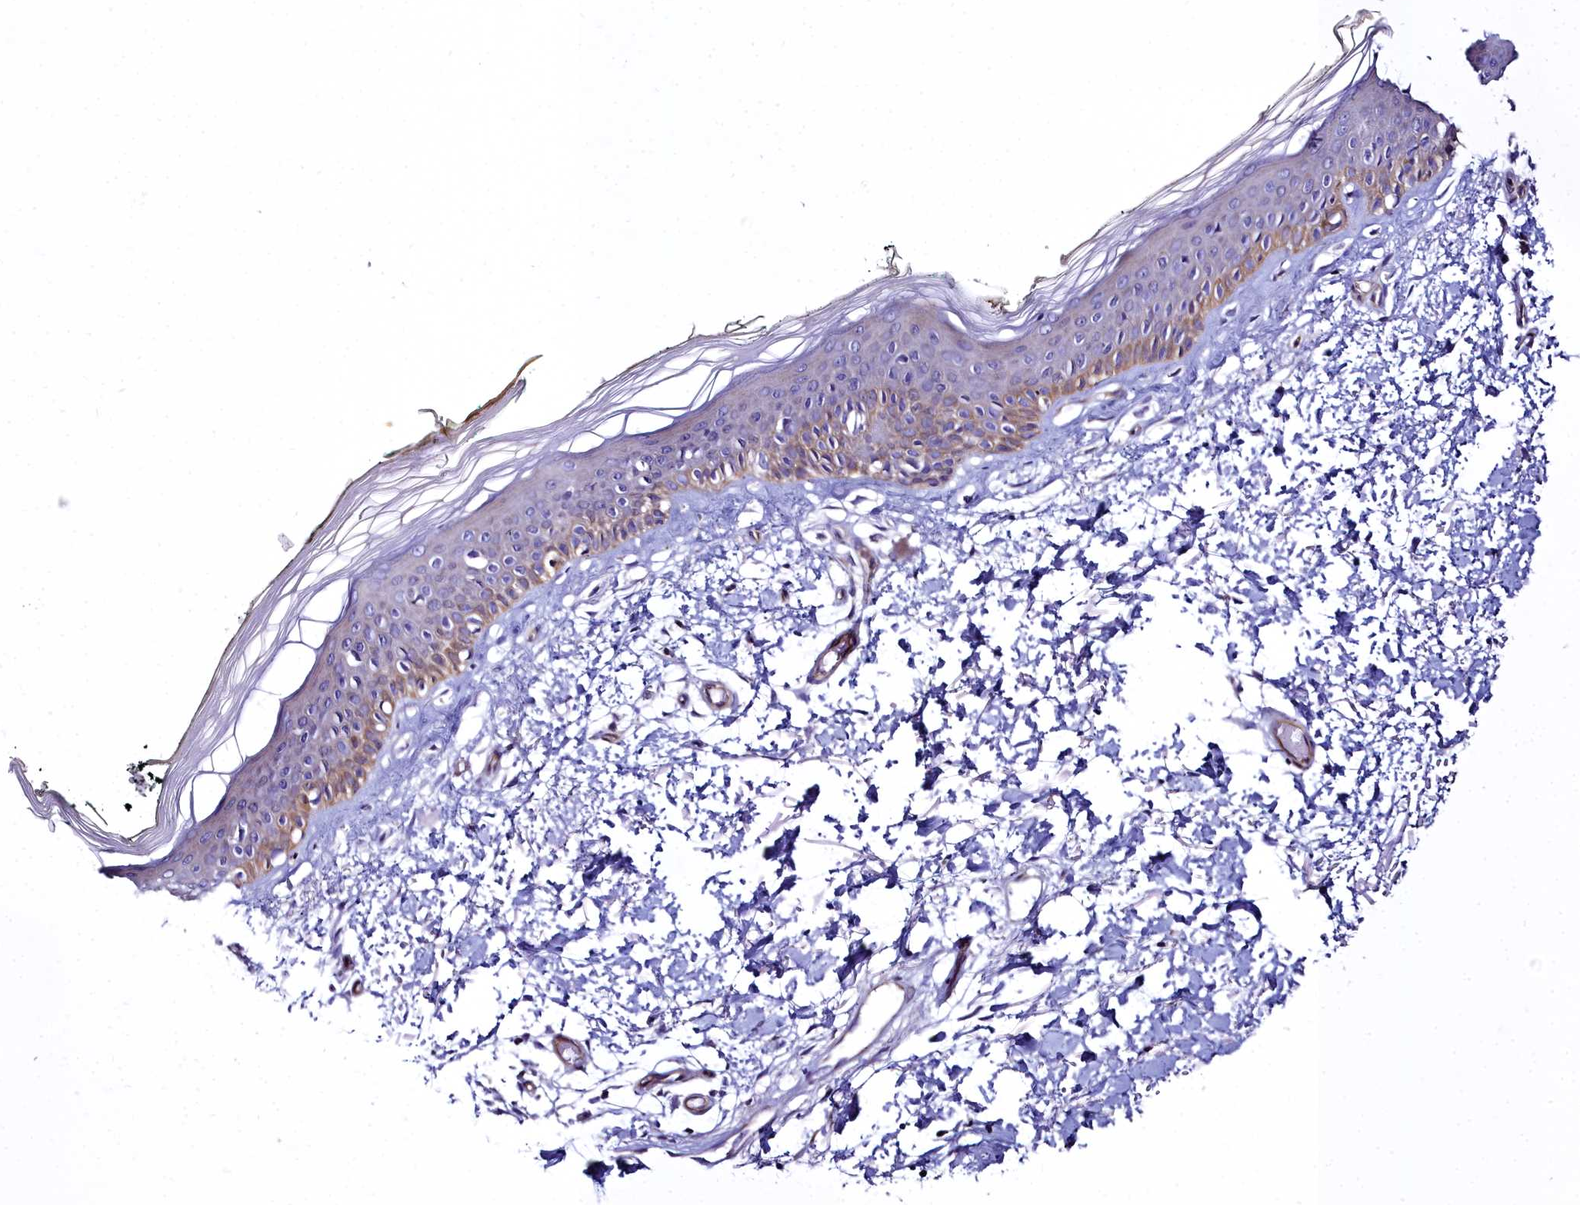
{"staining": {"intensity": "negative", "quantity": "none", "location": "none"}, "tissue": "skin", "cell_type": "Fibroblasts", "image_type": "normal", "snomed": [{"axis": "morphology", "description": "Normal tissue, NOS"}, {"axis": "topography", "description": "Skin"}], "caption": "Immunohistochemistry histopathology image of normal skin: skin stained with DAB (3,3'-diaminobenzidine) displays no significant protein positivity in fibroblasts.", "gene": "FADS3", "patient": {"sex": "male", "age": 62}}